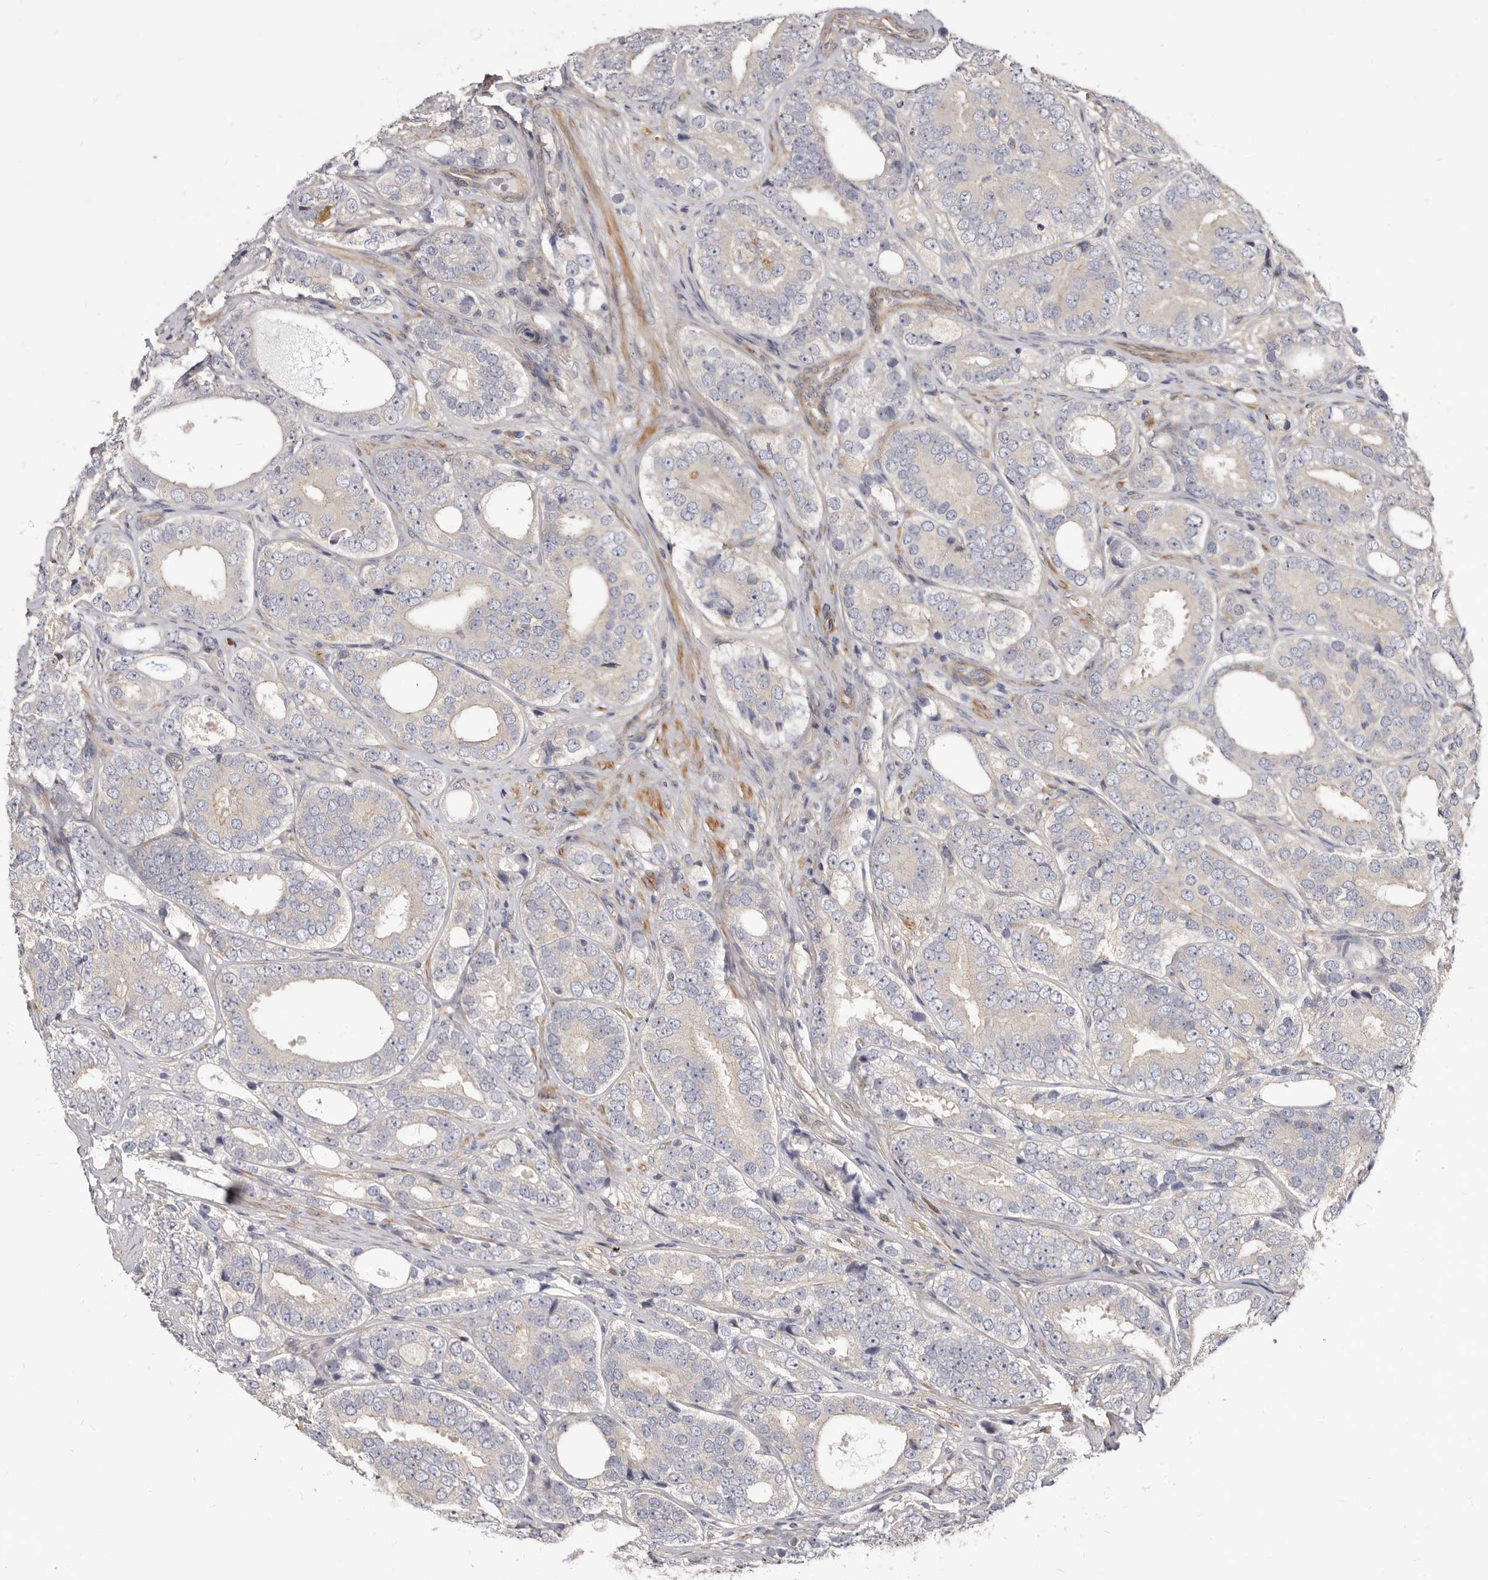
{"staining": {"intensity": "negative", "quantity": "none", "location": "none"}, "tissue": "prostate cancer", "cell_type": "Tumor cells", "image_type": "cancer", "snomed": [{"axis": "morphology", "description": "Adenocarcinoma, High grade"}, {"axis": "topography", "description": "Prostate"}], "caption": "The image exhibits no staining of tumor cells in adenocarcinoma (high-grade) (prostate).", "gene": "GPATCH4", "patient": {"sex": "male", "age": 56}}